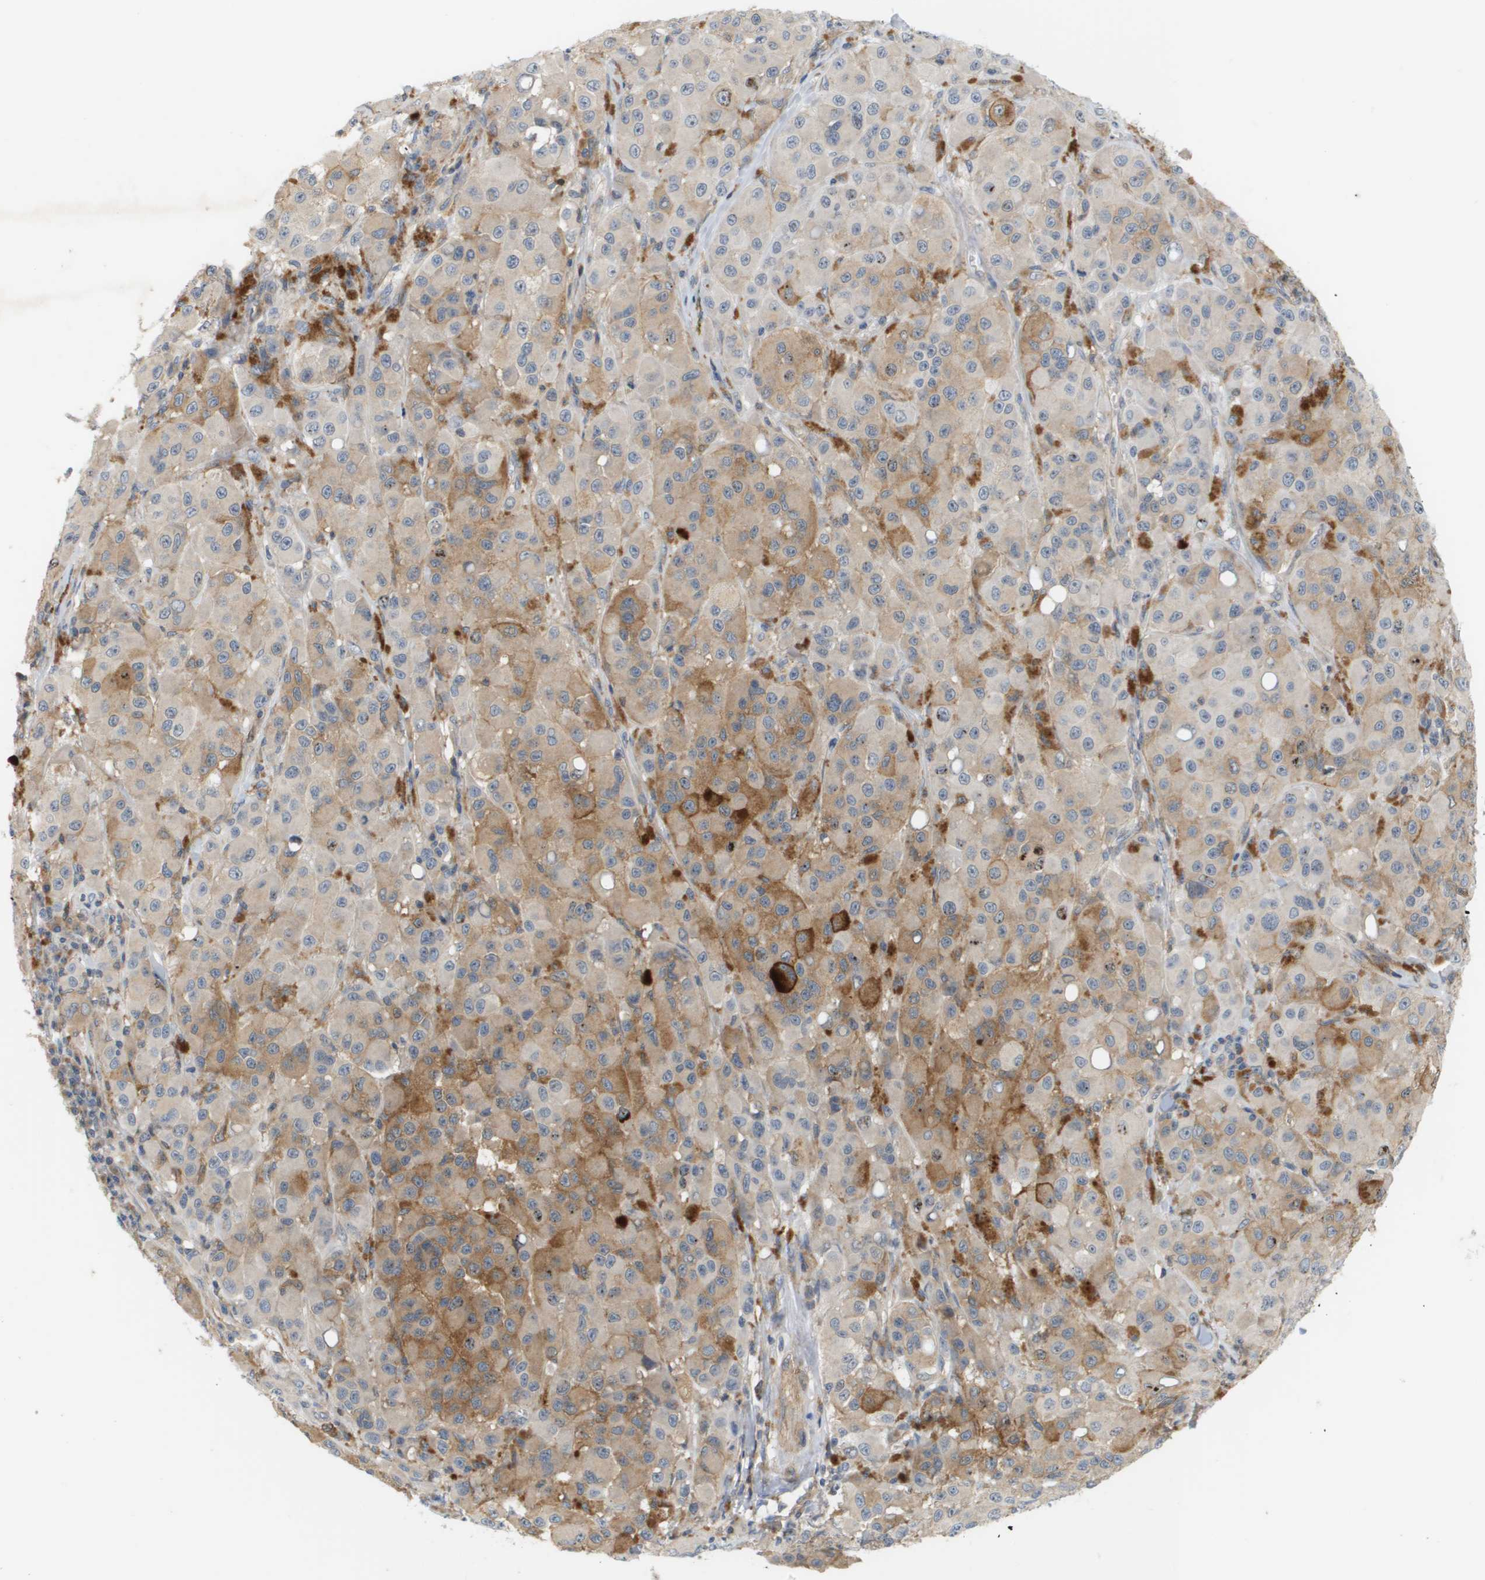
{"staining": {"intensity": "moderate", "quantity": "<25%", "location": "cytoplasmic/membranous"}, "tissue": "melanoma", "cell_type": "Tumor cells", "image_type": "cancer", "snomed": [{"axis": "morphology", "description": "Malignant melanoma, NOS"}, {"axis": "topography", "description": "Skin"}], "caption": "Brown immunohistochemical staining in human malignant melanoma demonstrates moderate cytoplasmic/membranous staining in approximately <25% of tumor cells. The protein of interest is stained brown, and the nuclei are stained in blue (DAB (3,3'-diaminobenzidine) IHC with brightfield microscopy, high magnification).", "gene": "CORO2B", "patient": {"sex": "male", "age": 84}}